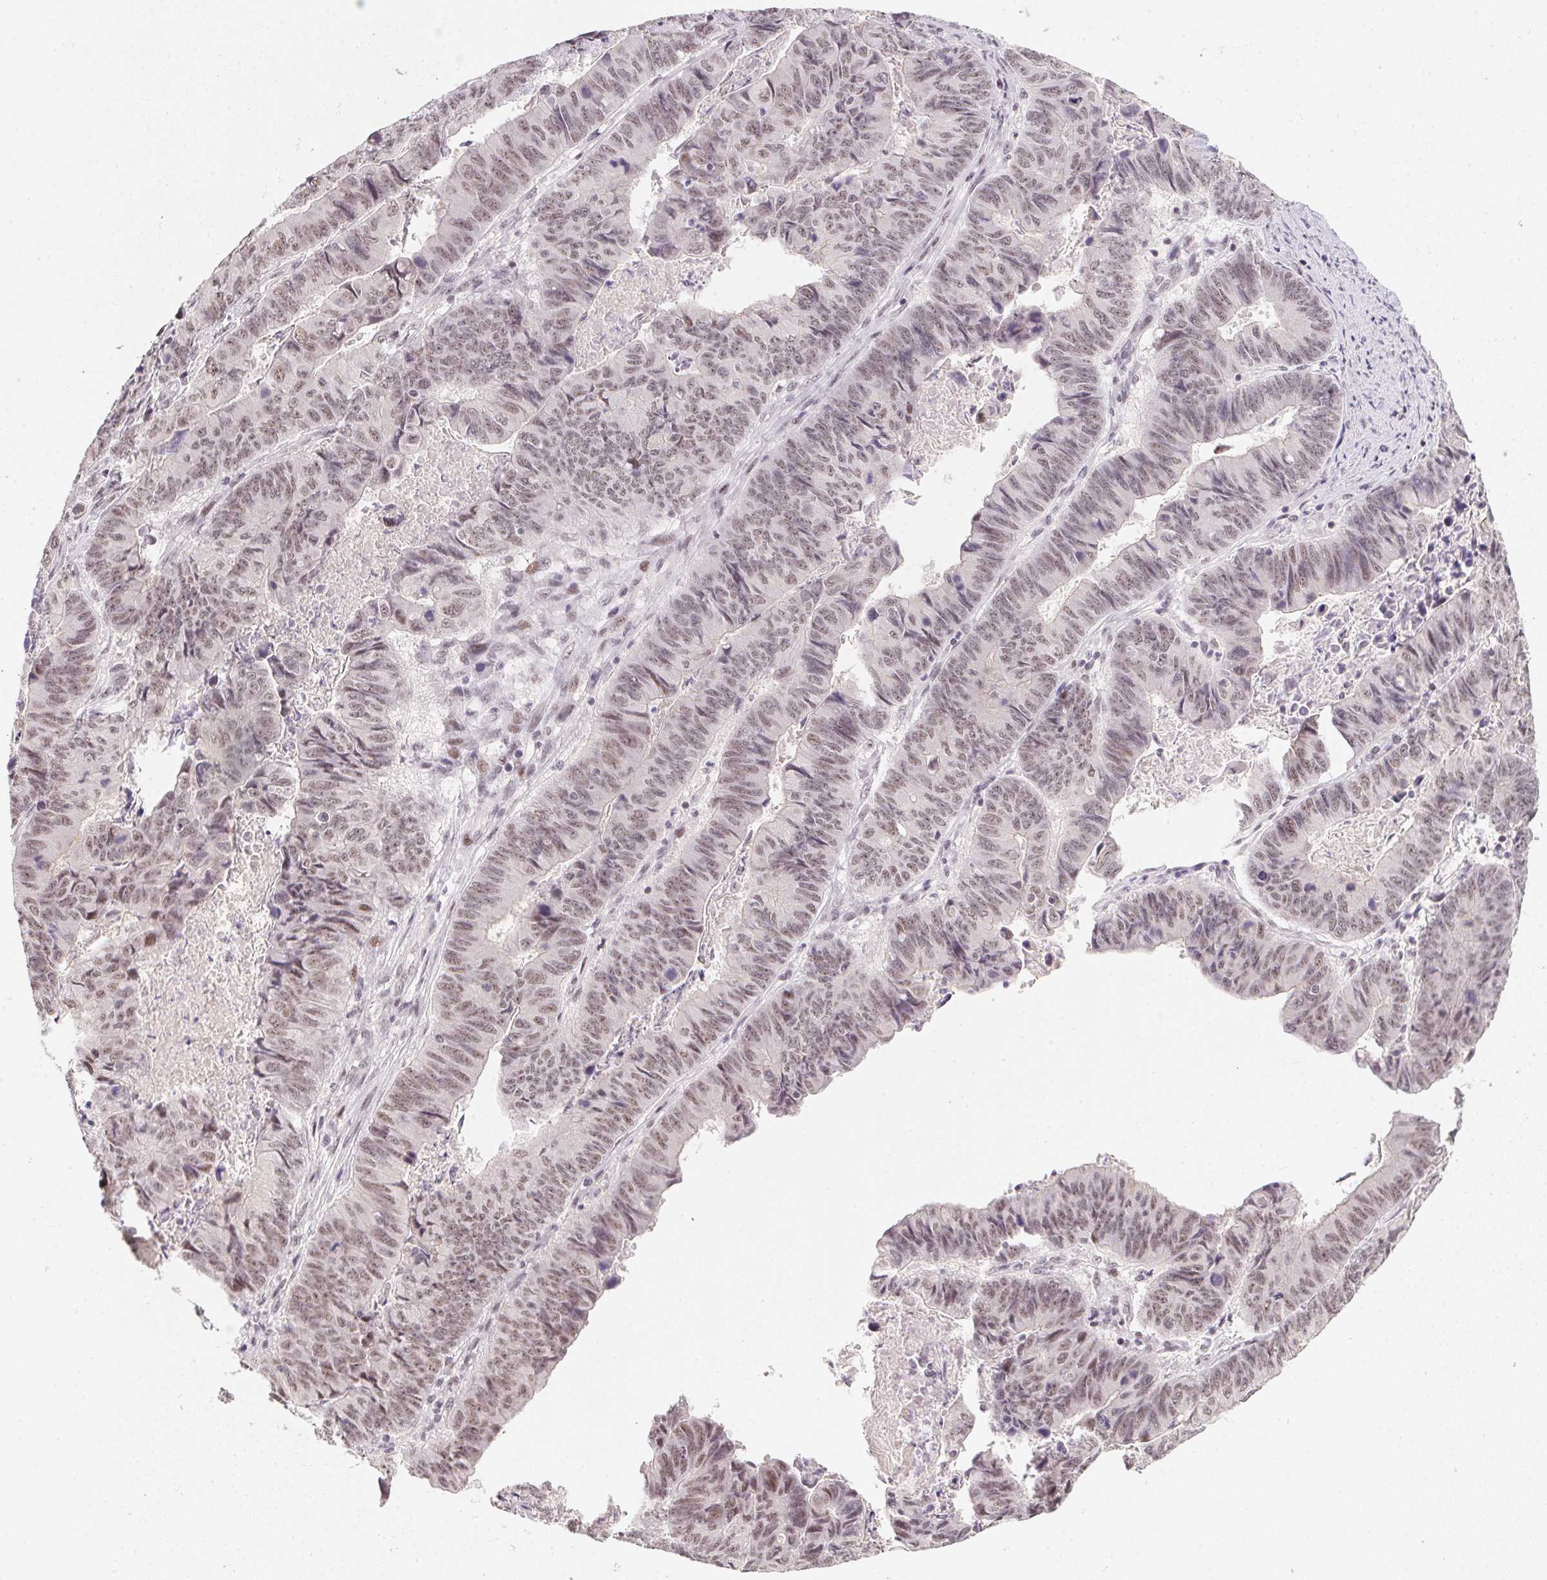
{"staining": {"intensity": "weak", "quantity": "25%-75%", "location": "nuclear"}, "tissue": "stomach cancer", "cell_type": "Tumor cells", "image_type": "cancer", "snomed": [{"axis": "morphology", "description": "Adenocarcinoma, NOS"}, {"axis": "topography", "description": "Stomach, lower"}], "caption": "Stomach adenocarcinoma stained with immunohistochemistry (IHC) demonstrates weak nuclear expression in approximately 25%-75% of tumor cells.", "gene": "KDM4D", "patient": {"sex": "male", "age": 77}}